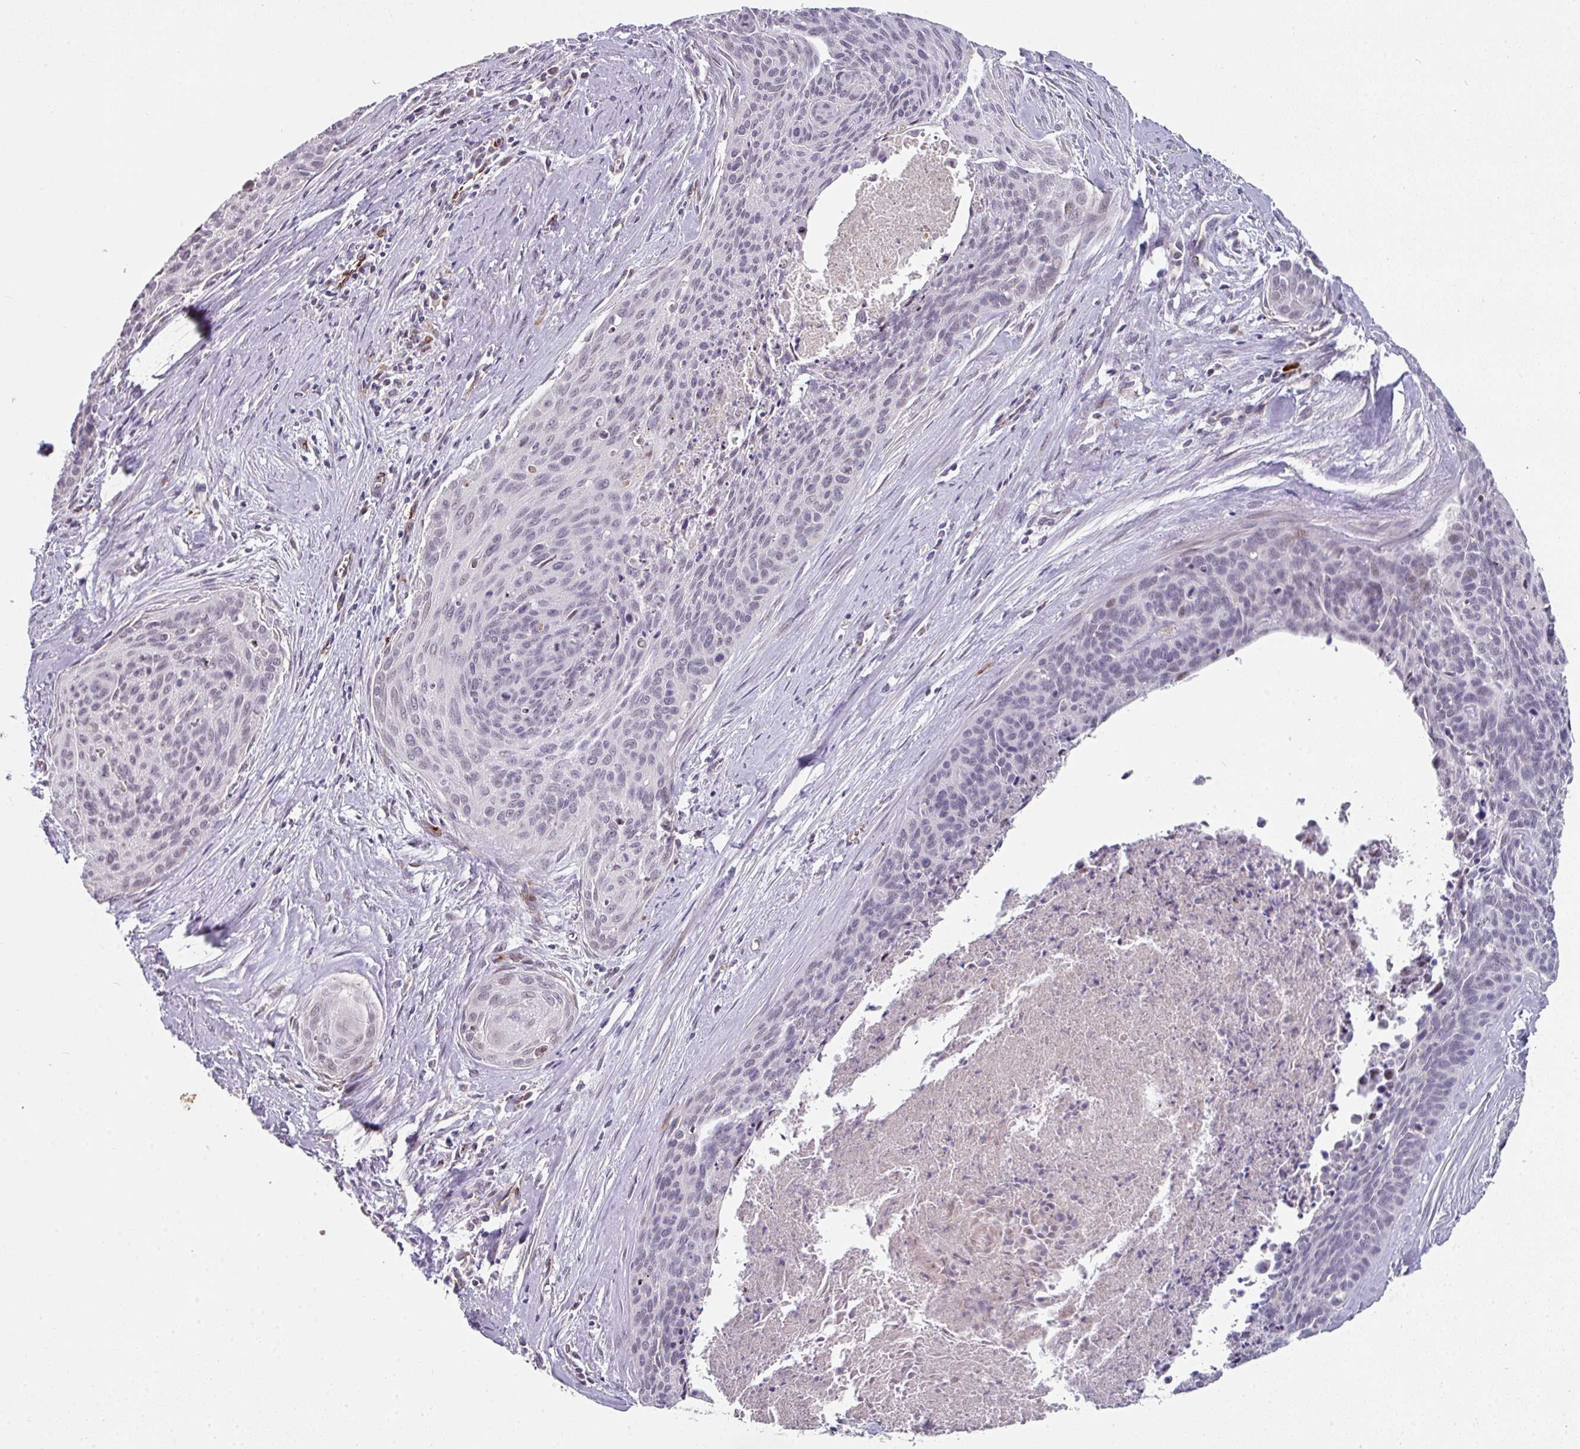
{"staining": {"intensity": "weak", "quantity": "<25%", "location": "nuclear"}, "tissue": "cervical cancer", "cell_type": "Tumor cells", "image_type": "cancer", "snomed": [{"axis": "morphology", "description": "Squamous cell carcinoma, NOS"}, {"axis": "topography", "description": "Cervix"}], "caption": "The micrograph reveals no significant expression in tumor cells of cervical squamous cell carcinoma.", "gene": "SIDT2", "patient": {"sex": "female", "age": 55}}